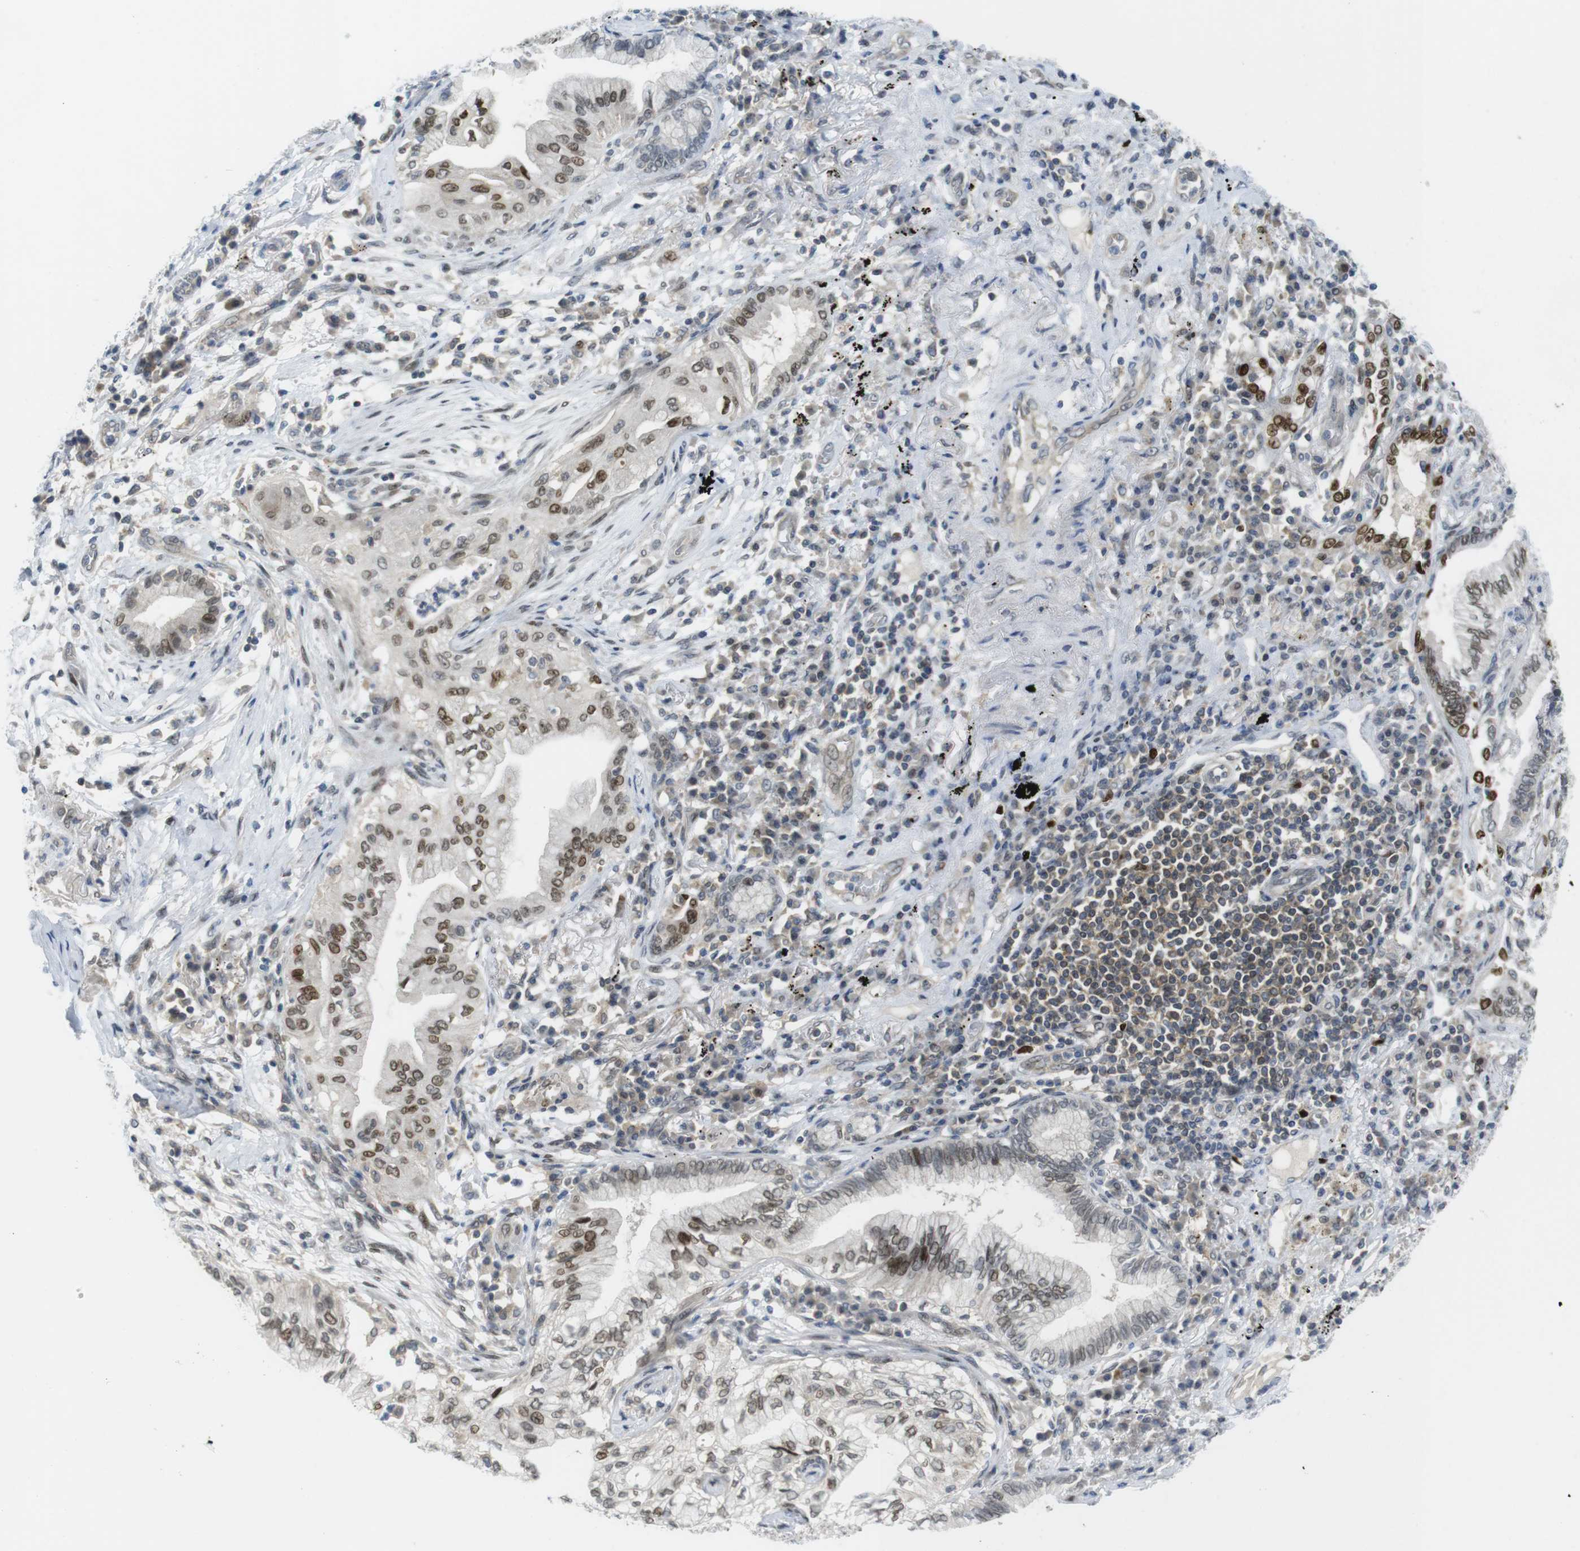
{"staining": {"intensity": "strong", "quantity": "<25%", "location": "nuclear"}, "tissue": "lung cancer", "cell_type": "Tumor cells", "image_type": "cancer", "snomed": [{"axis": "morphology", "description": "Normal tissue, NOS"}, {"axis": "morphology", "description": "Adenocarcinoma, NOS"}, {"axis": "topography", "description": "Bronchus"}, {"axis": "topography", "description": "Lung"}], "caption": "There is medium levels of strong nuclear positivity in tumor cells of adenocarcinoma (lung), as demonstrated by immunohistochemical staining (brown color).", "gene": "RCC1", "patient": {"sex": "female", "age": 70}}